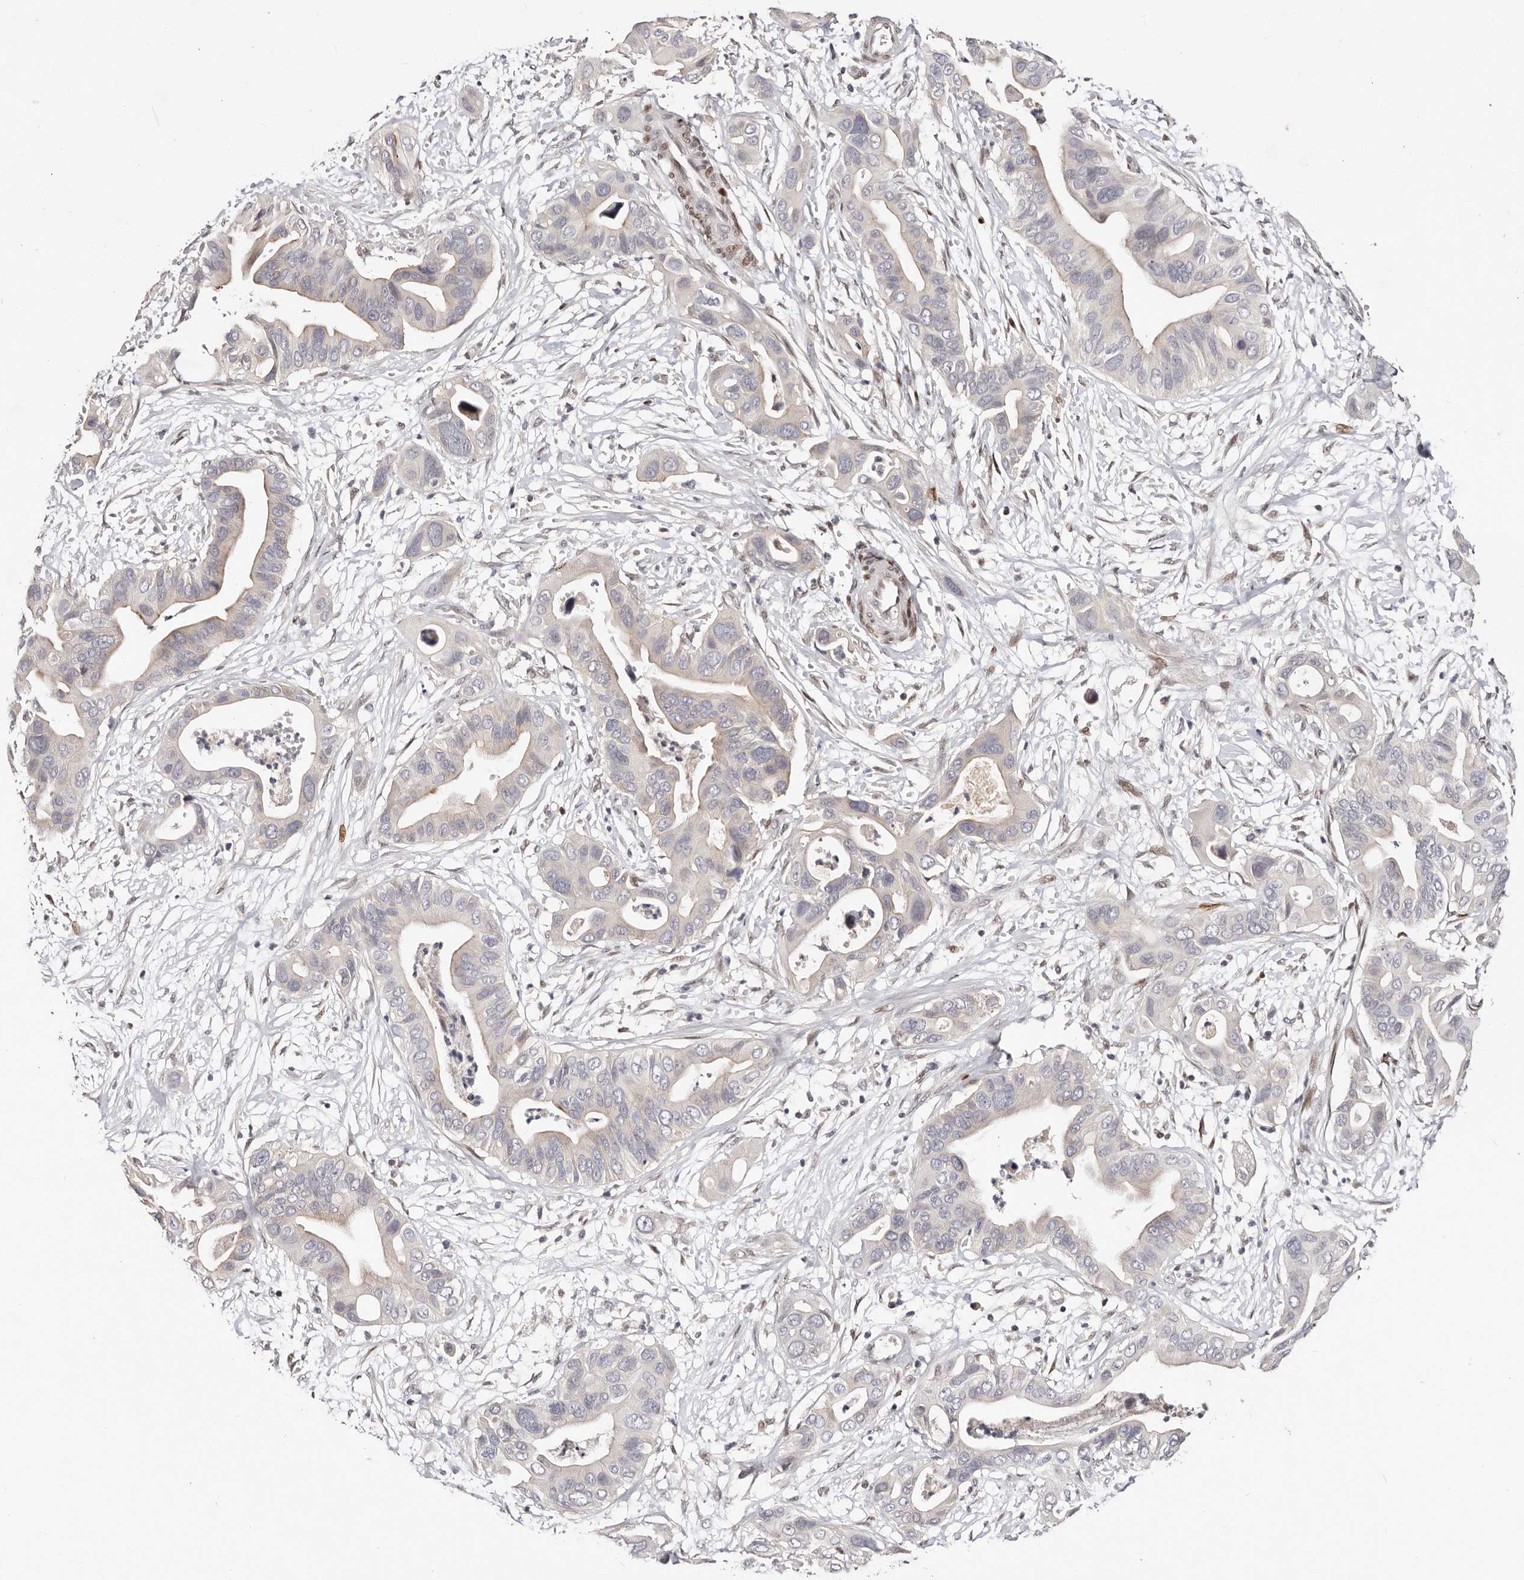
{"staining": {"intensity": "negative", "quantity": "none", "location": "none"}, "tissue": "pancreatic cancer", "cell_type": "Tumor cells", "image_type": "cancer", "snomed": [{"axis": "morphology", "description": "Adenocarcinoma, NOS"}, {"axis": "topography", "description": "Pancreas"}], "caption": "Human pancreatic cancer (adenocarcinoma) stained for a protein using IHC exhibits no staining in tumor cells.", "gene": "IQGAP3", "patient": {"sex": "male", "age": 66}}